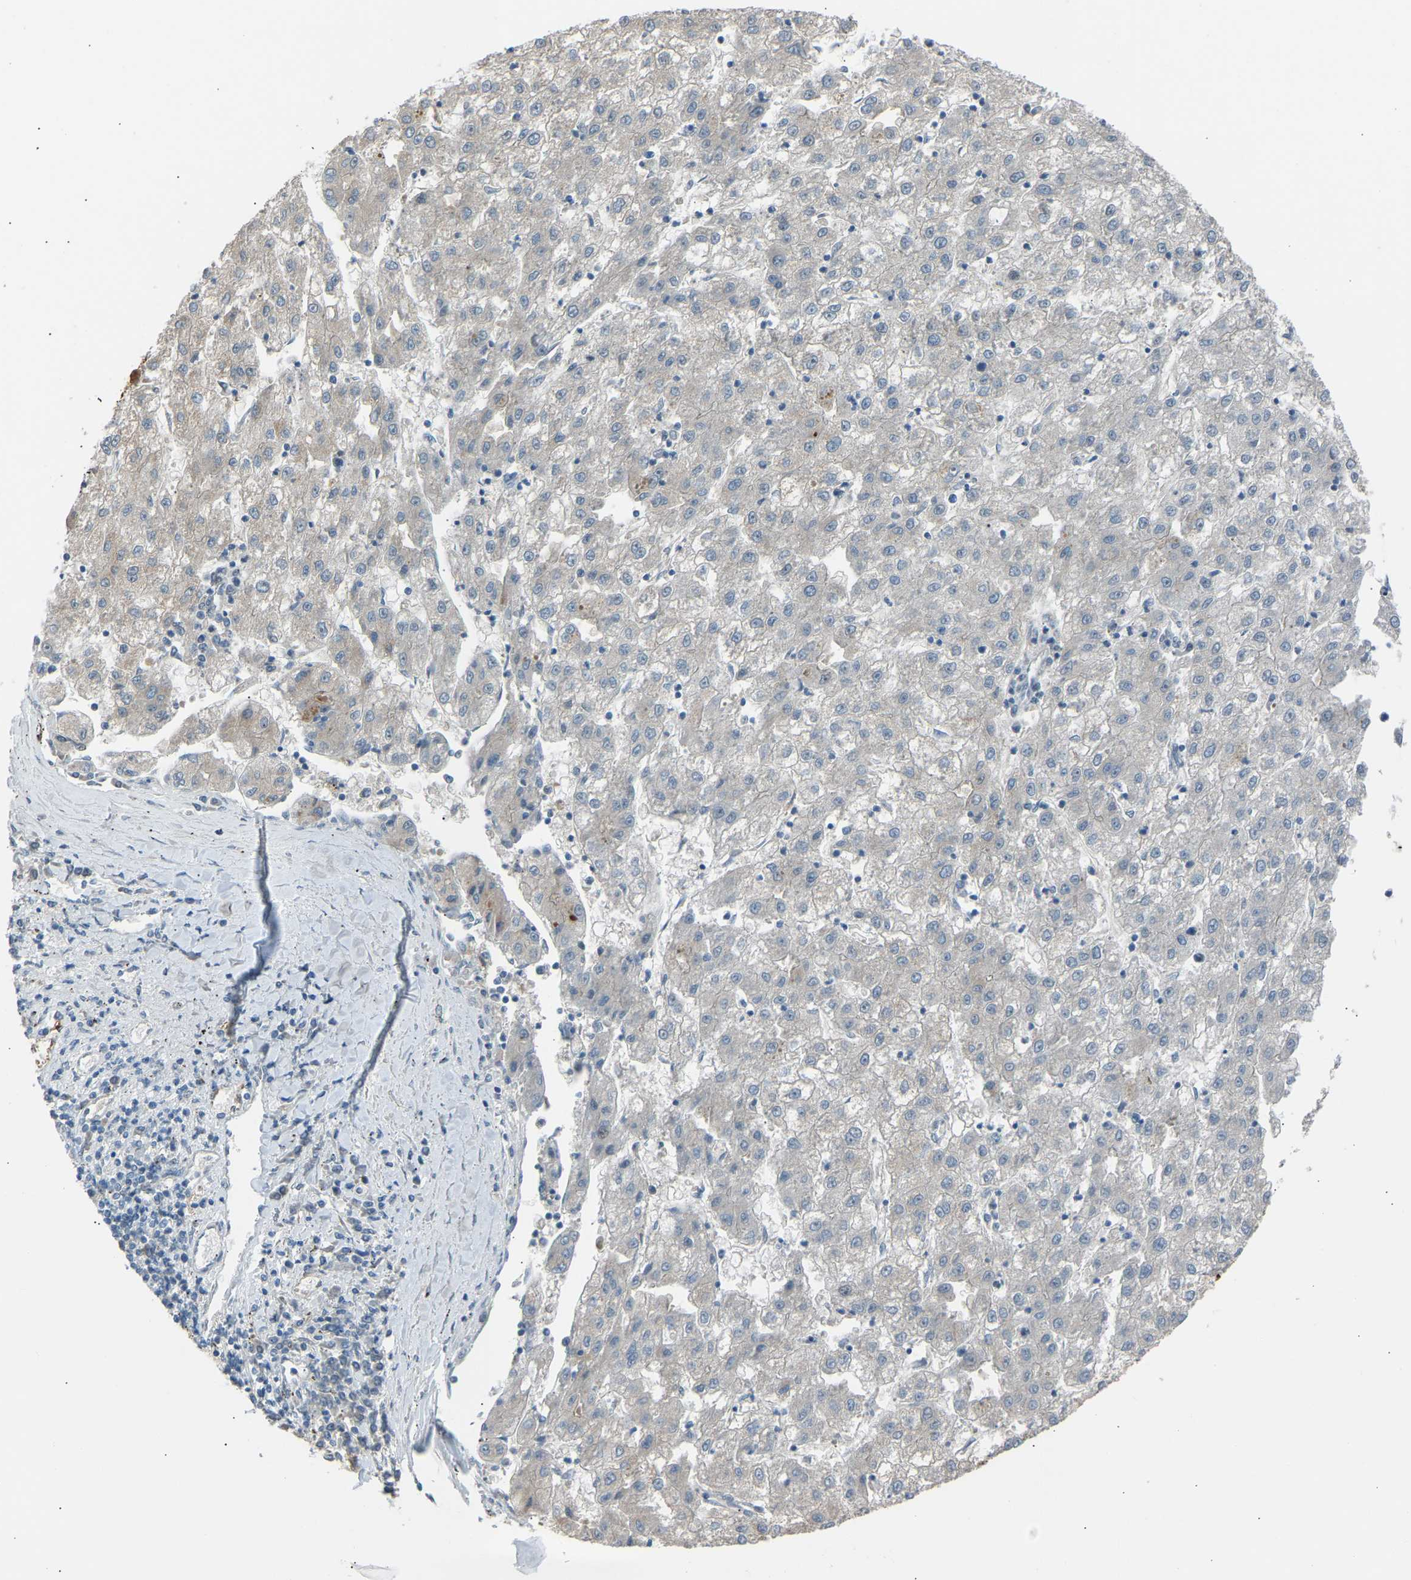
{"staining": {"intensity": "negative", "quantity": "none", "location": "none"}, "tissue": "liver cancer", "cell_type": "Tumor cells", "image_type": "cancer", "snomed": [{"axis": "morphology", "description": "Carcinoma, Hepatocellular, NOS"}, {"axis": "topography", "description": "Liver"}], "caption": "DAB (3,3'-diaminobenzidine) immunohistochemical staining of hepatocellular carcinoma (liver) exhibits no significant staining in tumor cells. Brightfield microscopy of immunohistochemistry stained with DAB (3,3'-diaminobenzidine) (brown) and hematoxylin (blue), captured at high magnification.", "gene": "VPS41", "patient": {"sex": "male", "age": 72}}